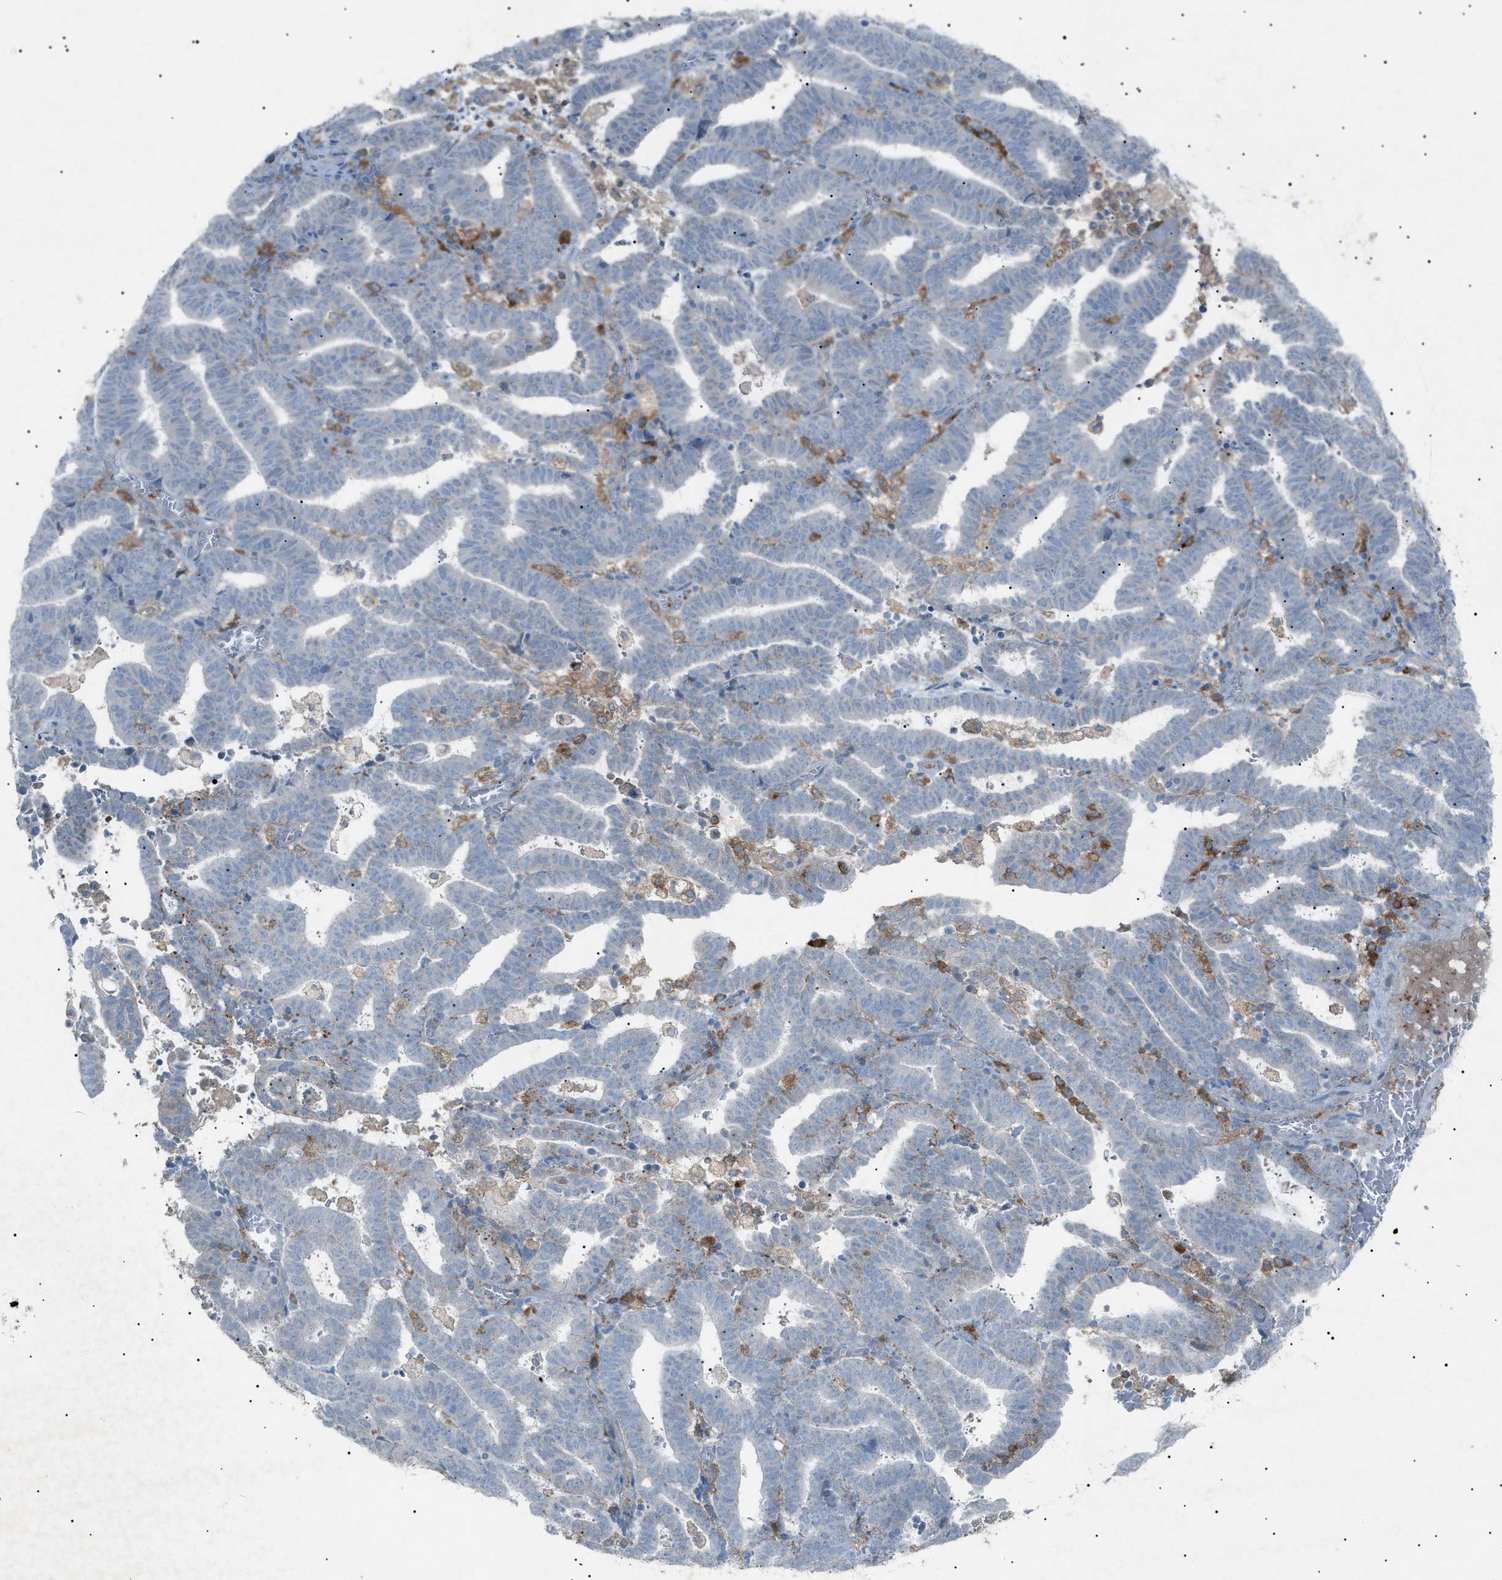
{"staining": {"intensity": "negative", "quantity": "none", "location": "none"}, "tissue": "endometrial cancer", "cell_type": "Tumor cells", "image_type": "cancer", "snomed": [{"axis": "morphology", "description": "Adenocarcinoma, NOS"}, {"axis": "topography", "description": "Uterus"}], "caption": "IHC image of human endometrial cancer (adenocarcinoma) stained for a protein (brown), which displays no expression in tumor cells.", "gene": "BTK", "patient": {"sex": "female", "age": 83}}